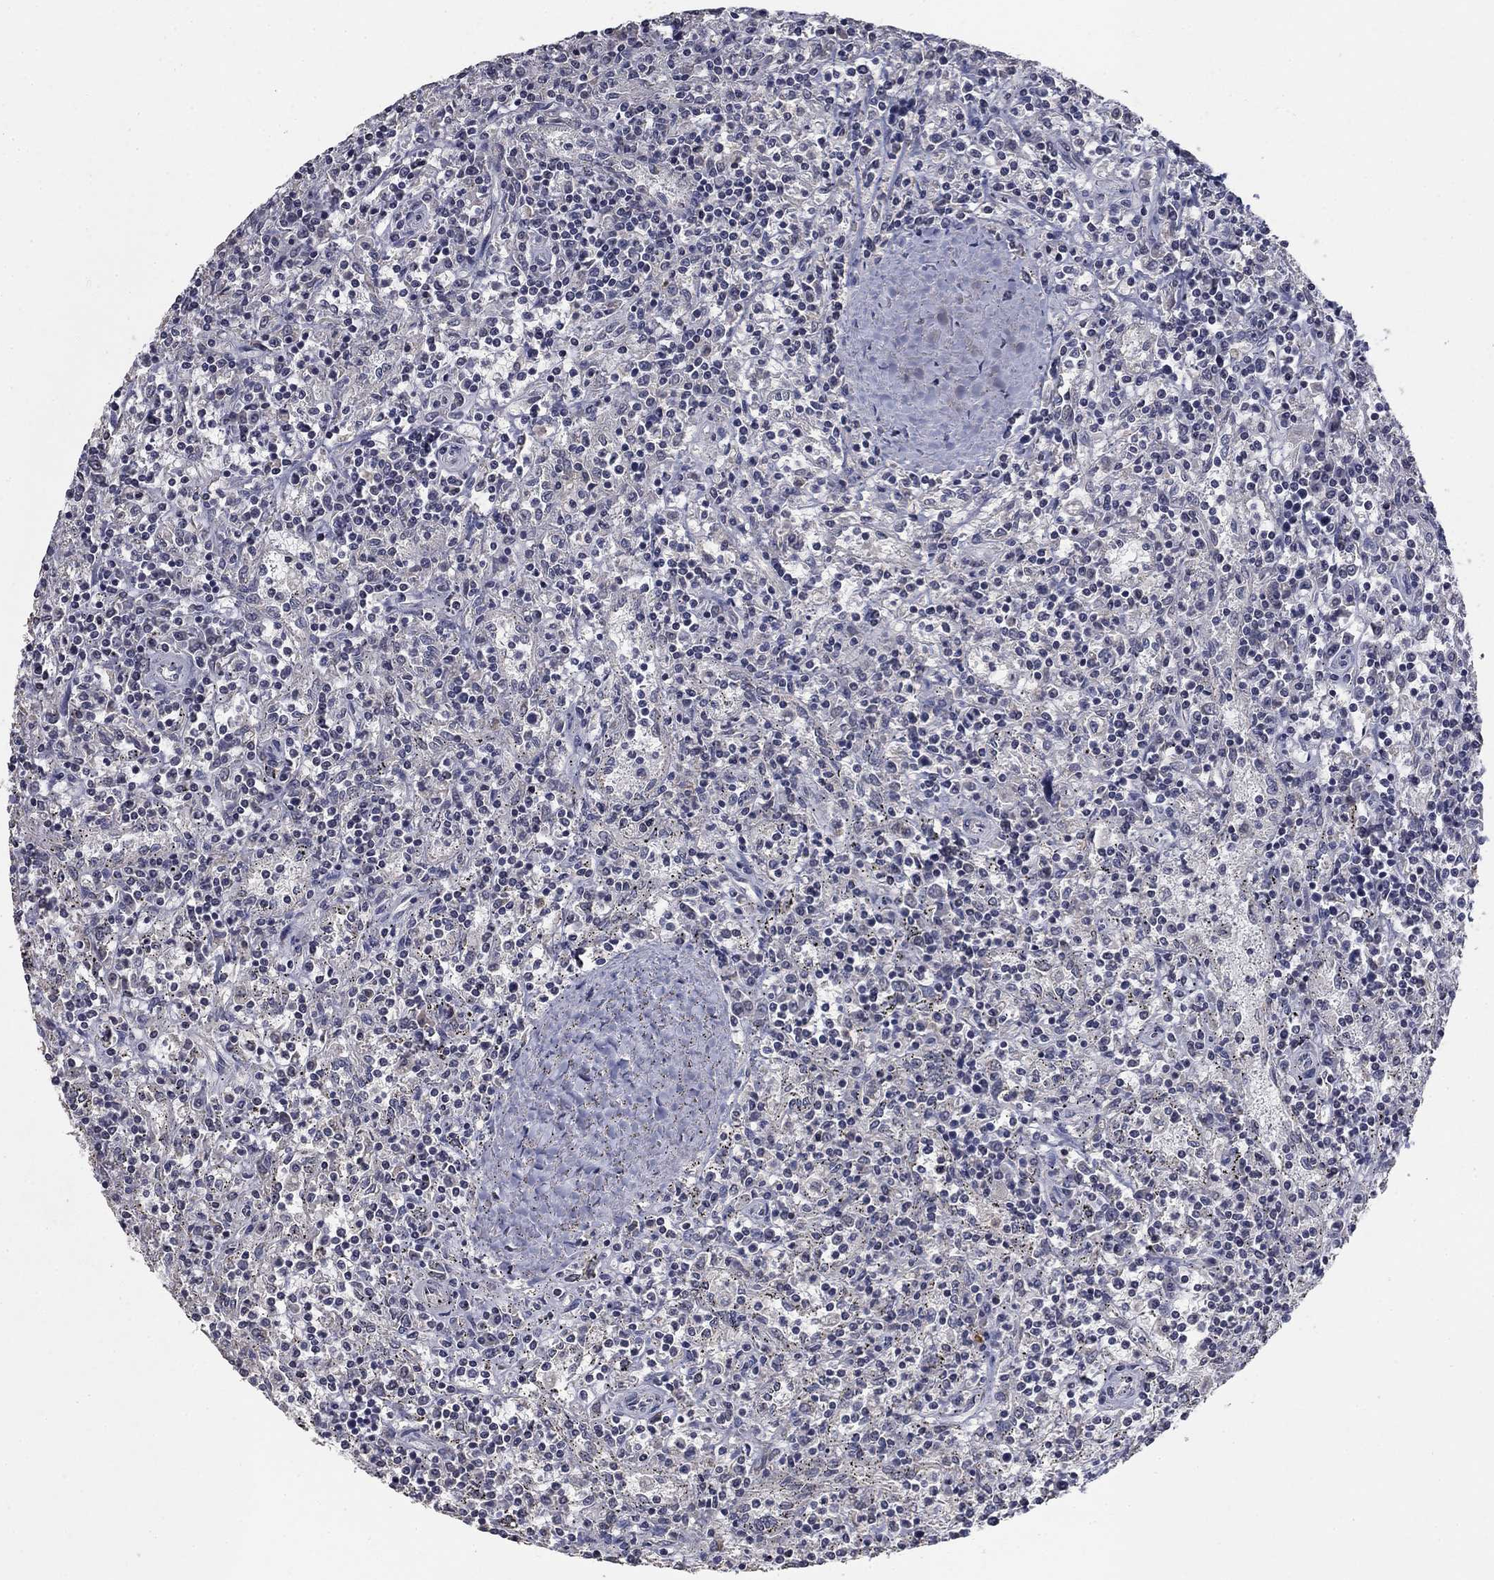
{"staining": {"intensity": "negative", "quantity": "none", "location": "none"}, "tissue": "lymphoma", "cell_type": "Tumor cells", "image_type": "cancer", "snomed": [{"axis": "morphology", "description": "Malignant lymphoma, non-Hodgkin's type, Low grade"}, {"axis": "topography", "description": "Spleen"}], "caption": "This is an immunohistochemistry histopathology image of low-grade malignant lymphoma, non-Hodgkin's type. There is no staining in tumor cells.", "gene": "SPATA33", "patient": {"sex": "male", "age": 62}}